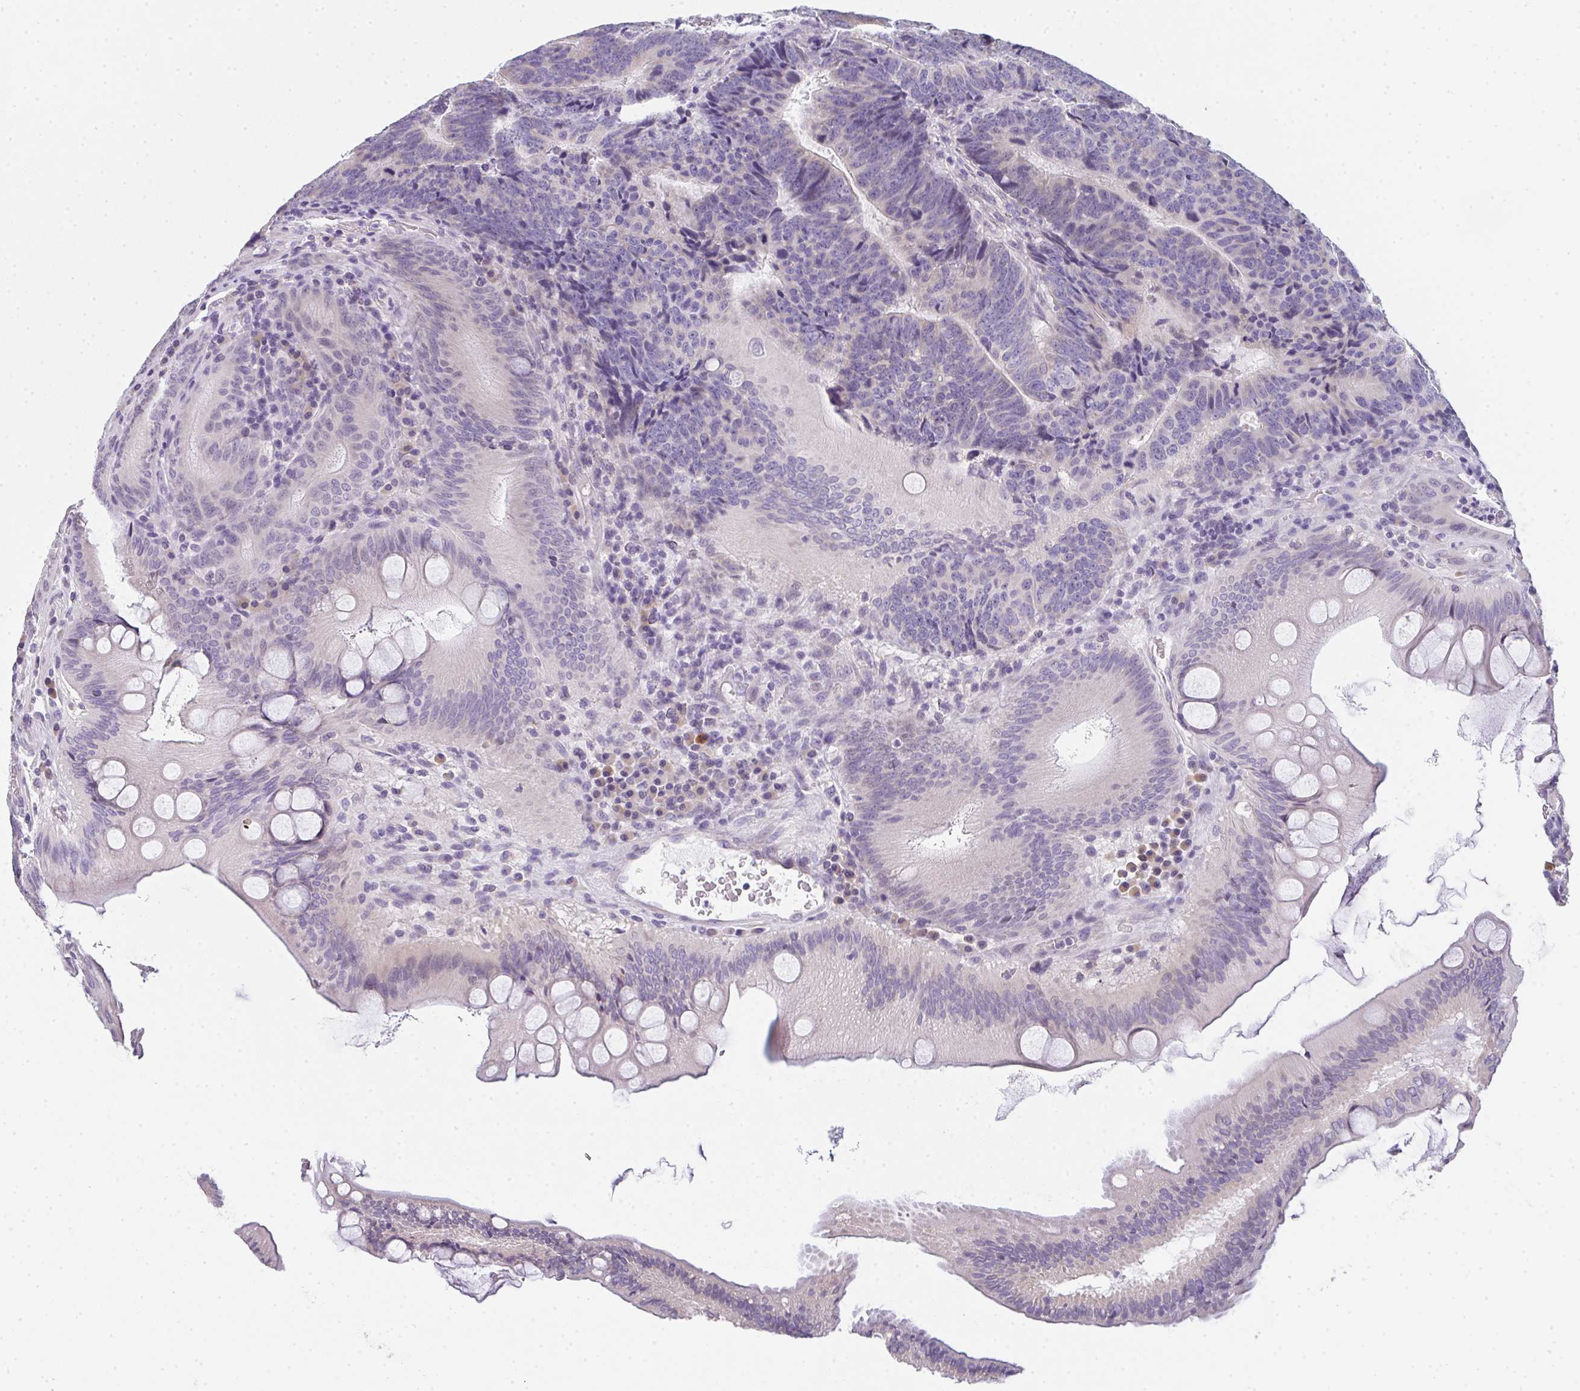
{"staining": {"intensity": "weak", "quantity": "<25%", "location": "cytoplasmic/membranous"}, "tissue": "colorectal cancer", "cell_type": "Tumor cells", "image_type": "cancer", "snomed": [{"axis": "morphology", "description": "Adenocarcinoma, NOS"}, {"axis": "topography", "description": "Colon"}], "caption": "Colorectal cancer (adenocarcinoma) stained for a protein using IHC exhibits no staining tumor cells.", "gene": "CACNA1S", "patient": {"sex": "male", "age": 62}}